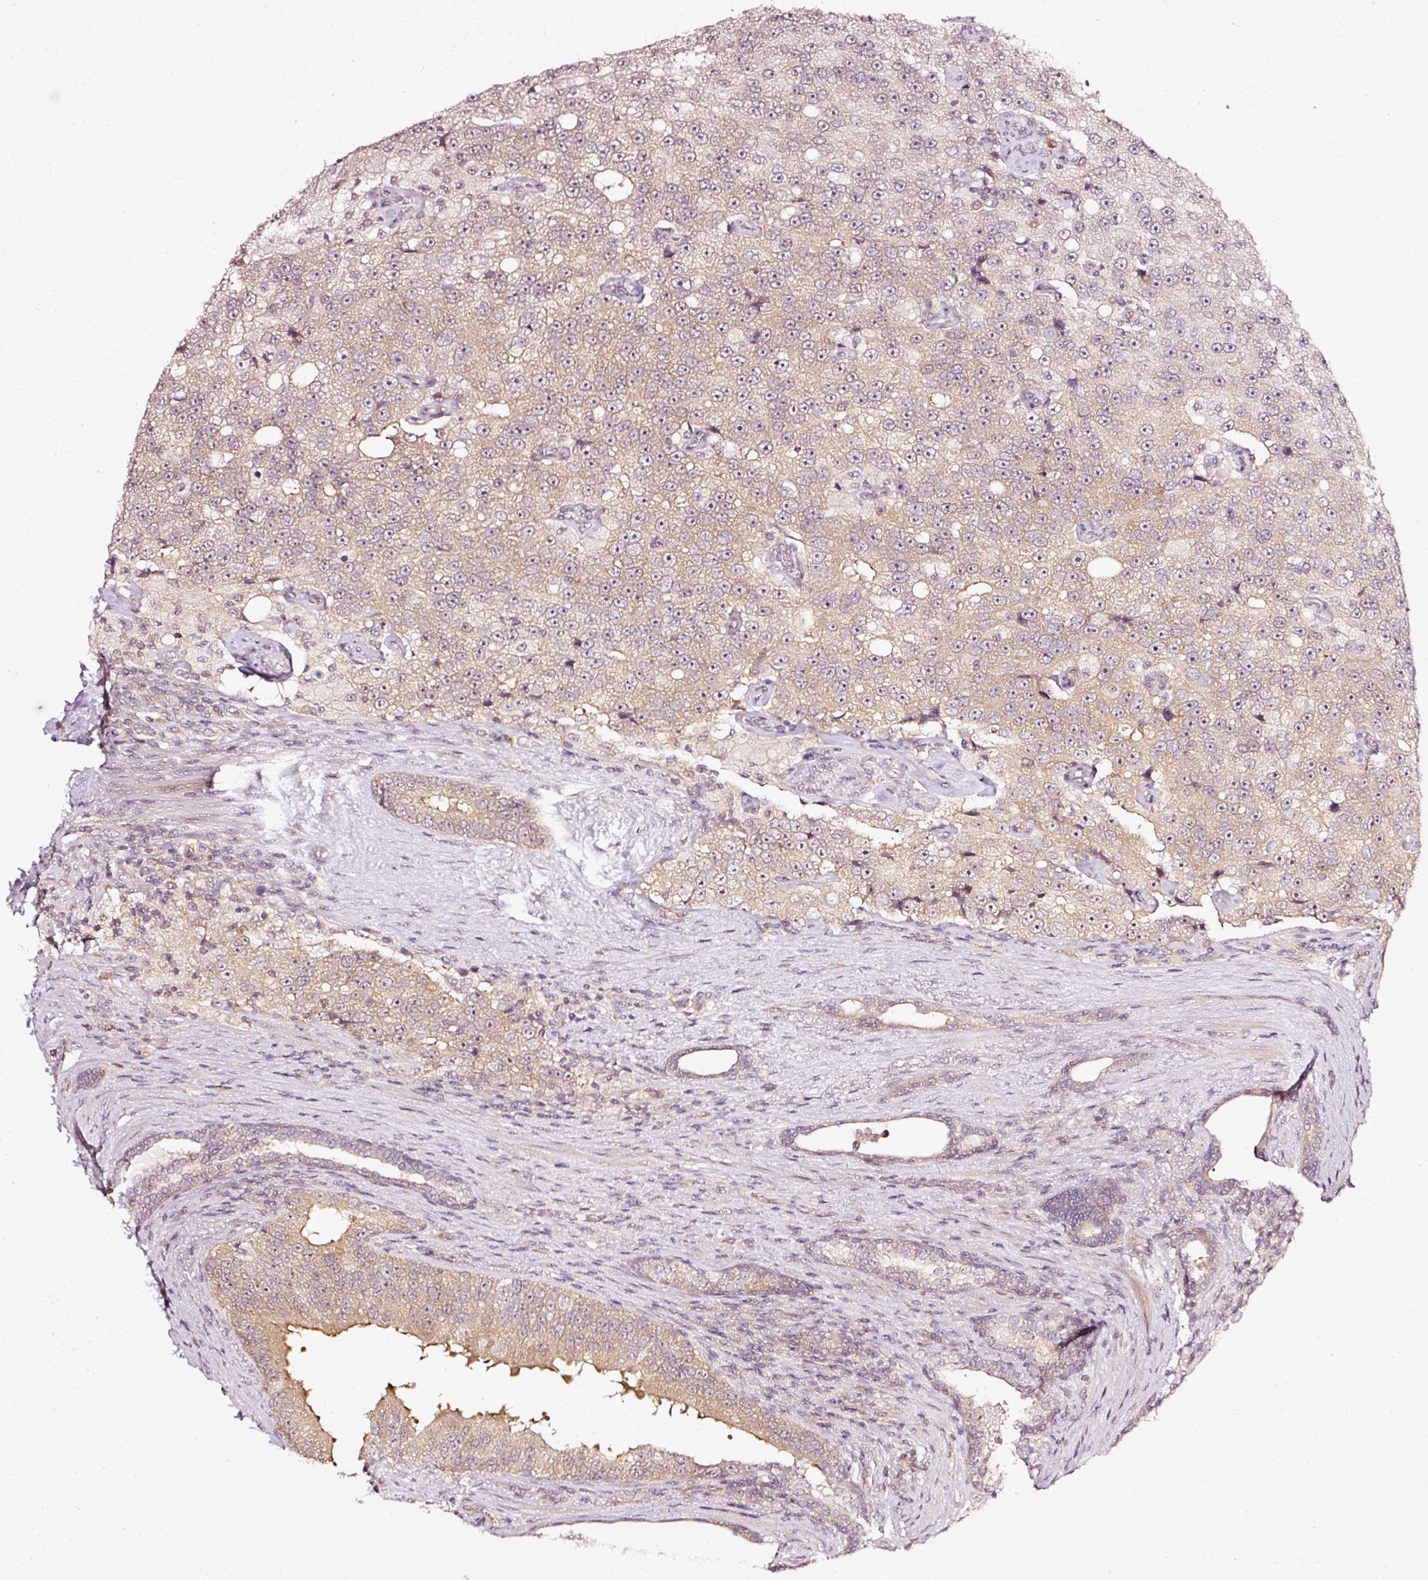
{"staining": {"intensity": "weak", "quantity": ">75%", "location": "cytoplasmic/membranous,nuclear"}, "tissue": "prostate cancer", "cell_type": "Tumor cells", "image_type": "cancer", "snomed": [{"axis": "morphology", "description": "Adenocarcinoma, High grade"}, {"axis": "topography", "description": "Prostate"}], "caption": "Brown immunohistochemical staining in human prostate cancer (high-grade adenocarcinoma) demonstrates weak cytoplasmic/membranous and nuclear positivity in approximately >75% of tumor cells. The protein of interest is shown in brown color, while the nuclei are stained blue.", "gene": "RGPD5", "patient": {"sex": "male", "age": 70}}